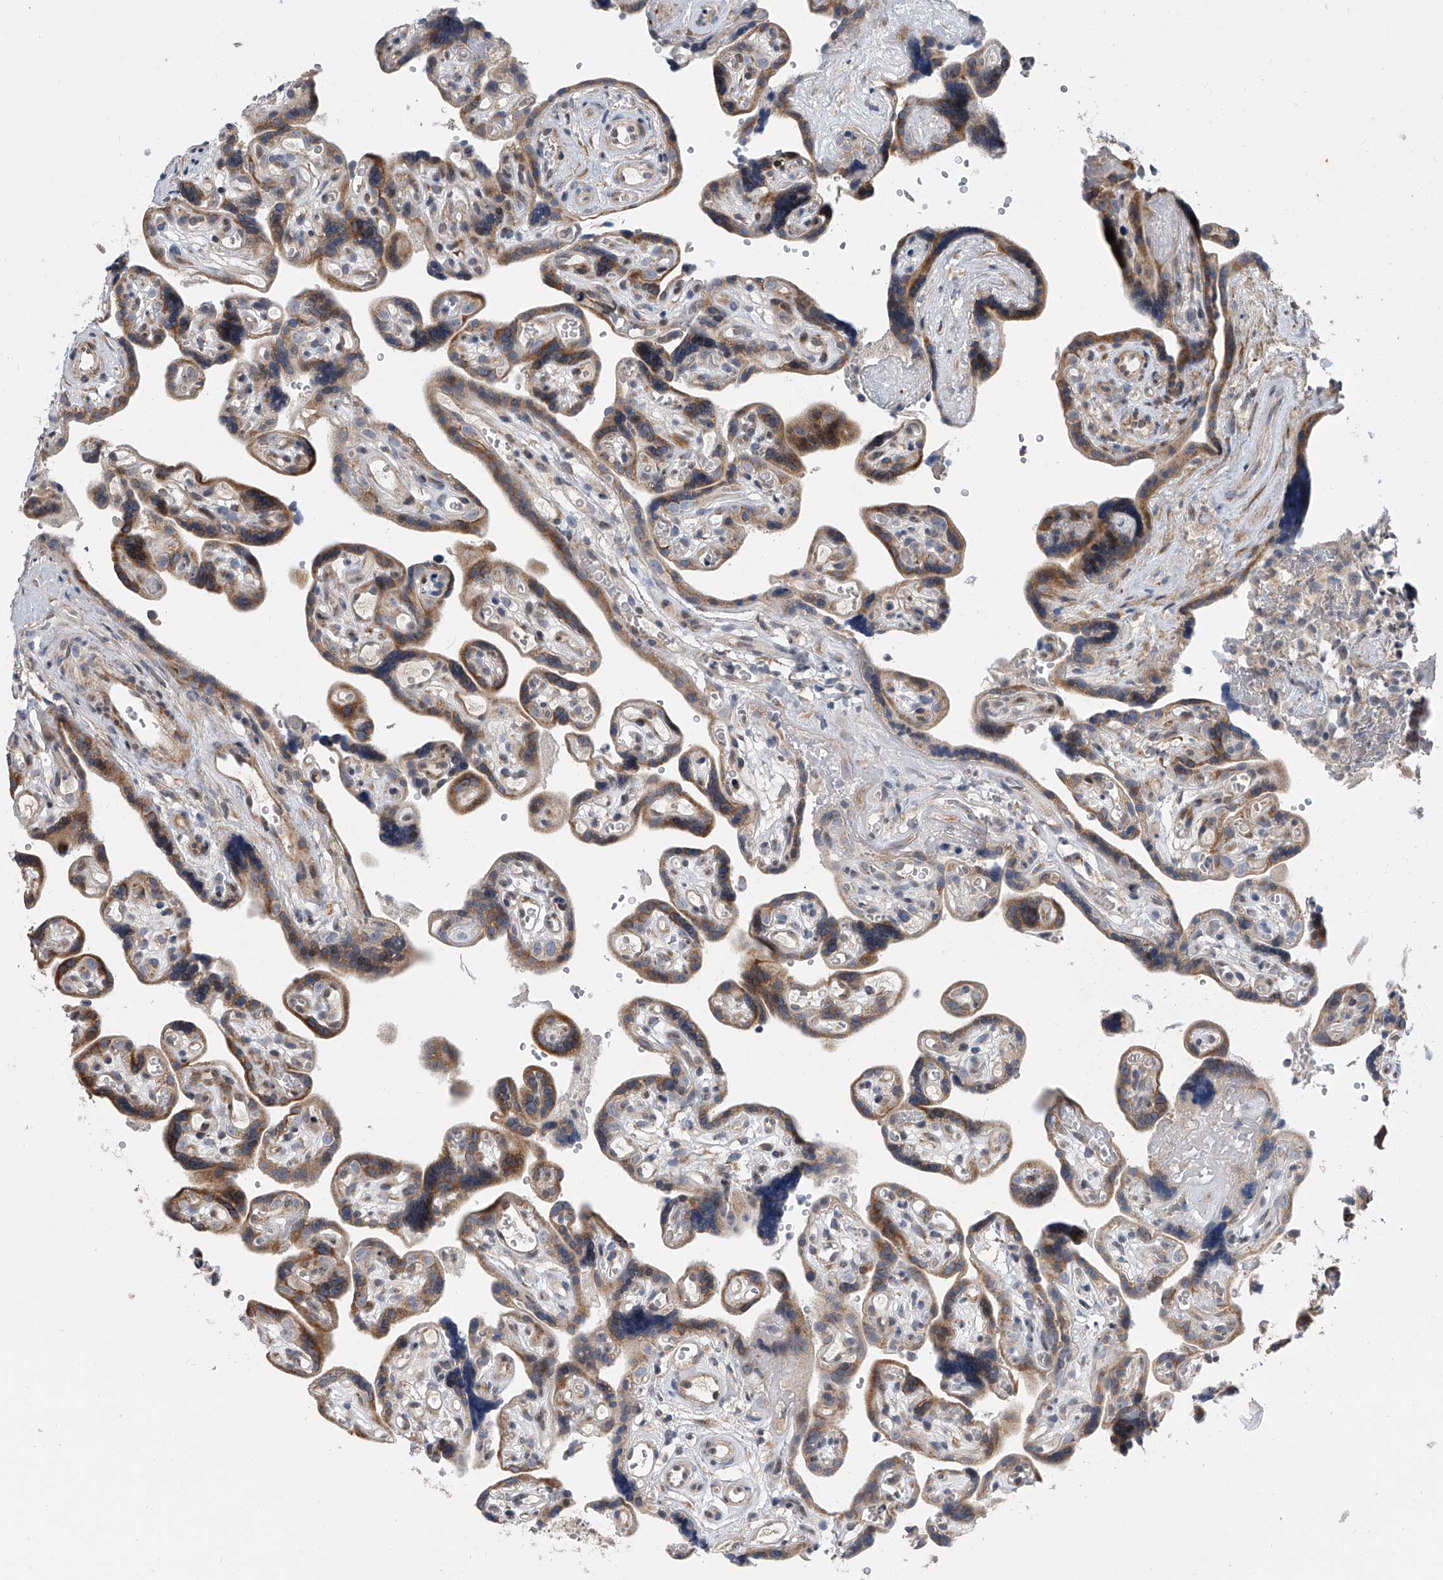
{"staining": {"intensity": "moderate", "quantity": "25%-75%", "location": "cytoplasmic/membranous"}, "tissue": "placenta", "cell_type": "Decidual cells", "image_type": "normal", "snomed": [{"axis": "morphology", "description": "Normal tissue, NOS"}, {"axis": "topography", "description": "Placenta"}], "caption": "Moderate cytoplasmic/membranous expression for a protein is seen in about 25%-75% of decidual cells of normal placenta using IHC.", "gene": "DLGAP2", "patient": {"sex": "female", "age": 30}}